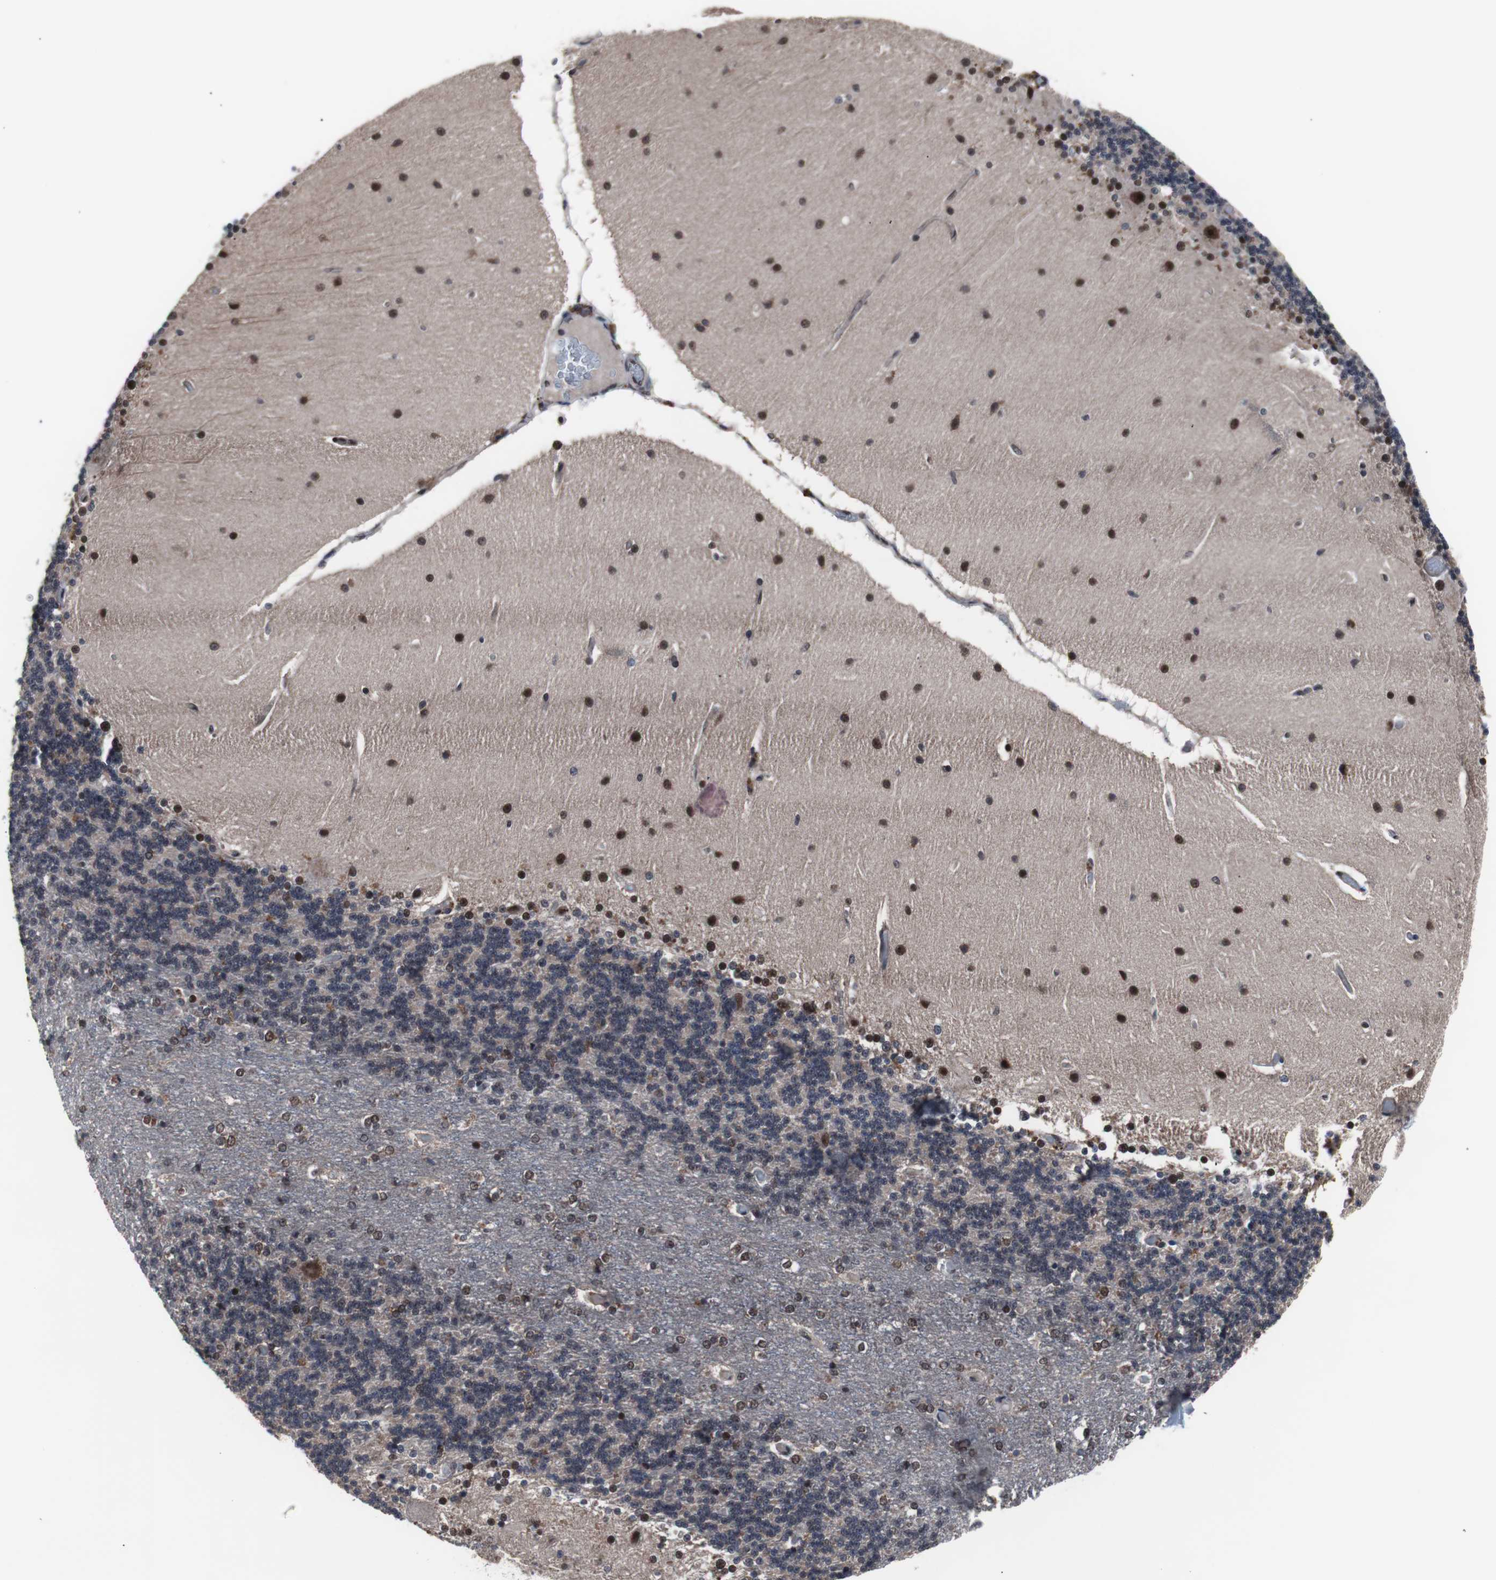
{"staining": {"intensity": "weak", "quantity": "25%-75%", "location": "nuclear"}, "tissue": "cerebellum", "cell_type": "Cells in granular layer", "image_type": "normal", "snomed": [{"axis": "morphology", "description": "Normal tissue, NOS"}, {"axis": "topography", "description": "Cerebellum"}], "caption": "Weak nuclear protein expression is present in about 25%-75% of cells in granular layer in cerebellum. (brown staining indicates protein expression, while blue staining denotes nuclei).", "gene": "GTF2F2", "patient": {"sex": "female", "age": 54}}